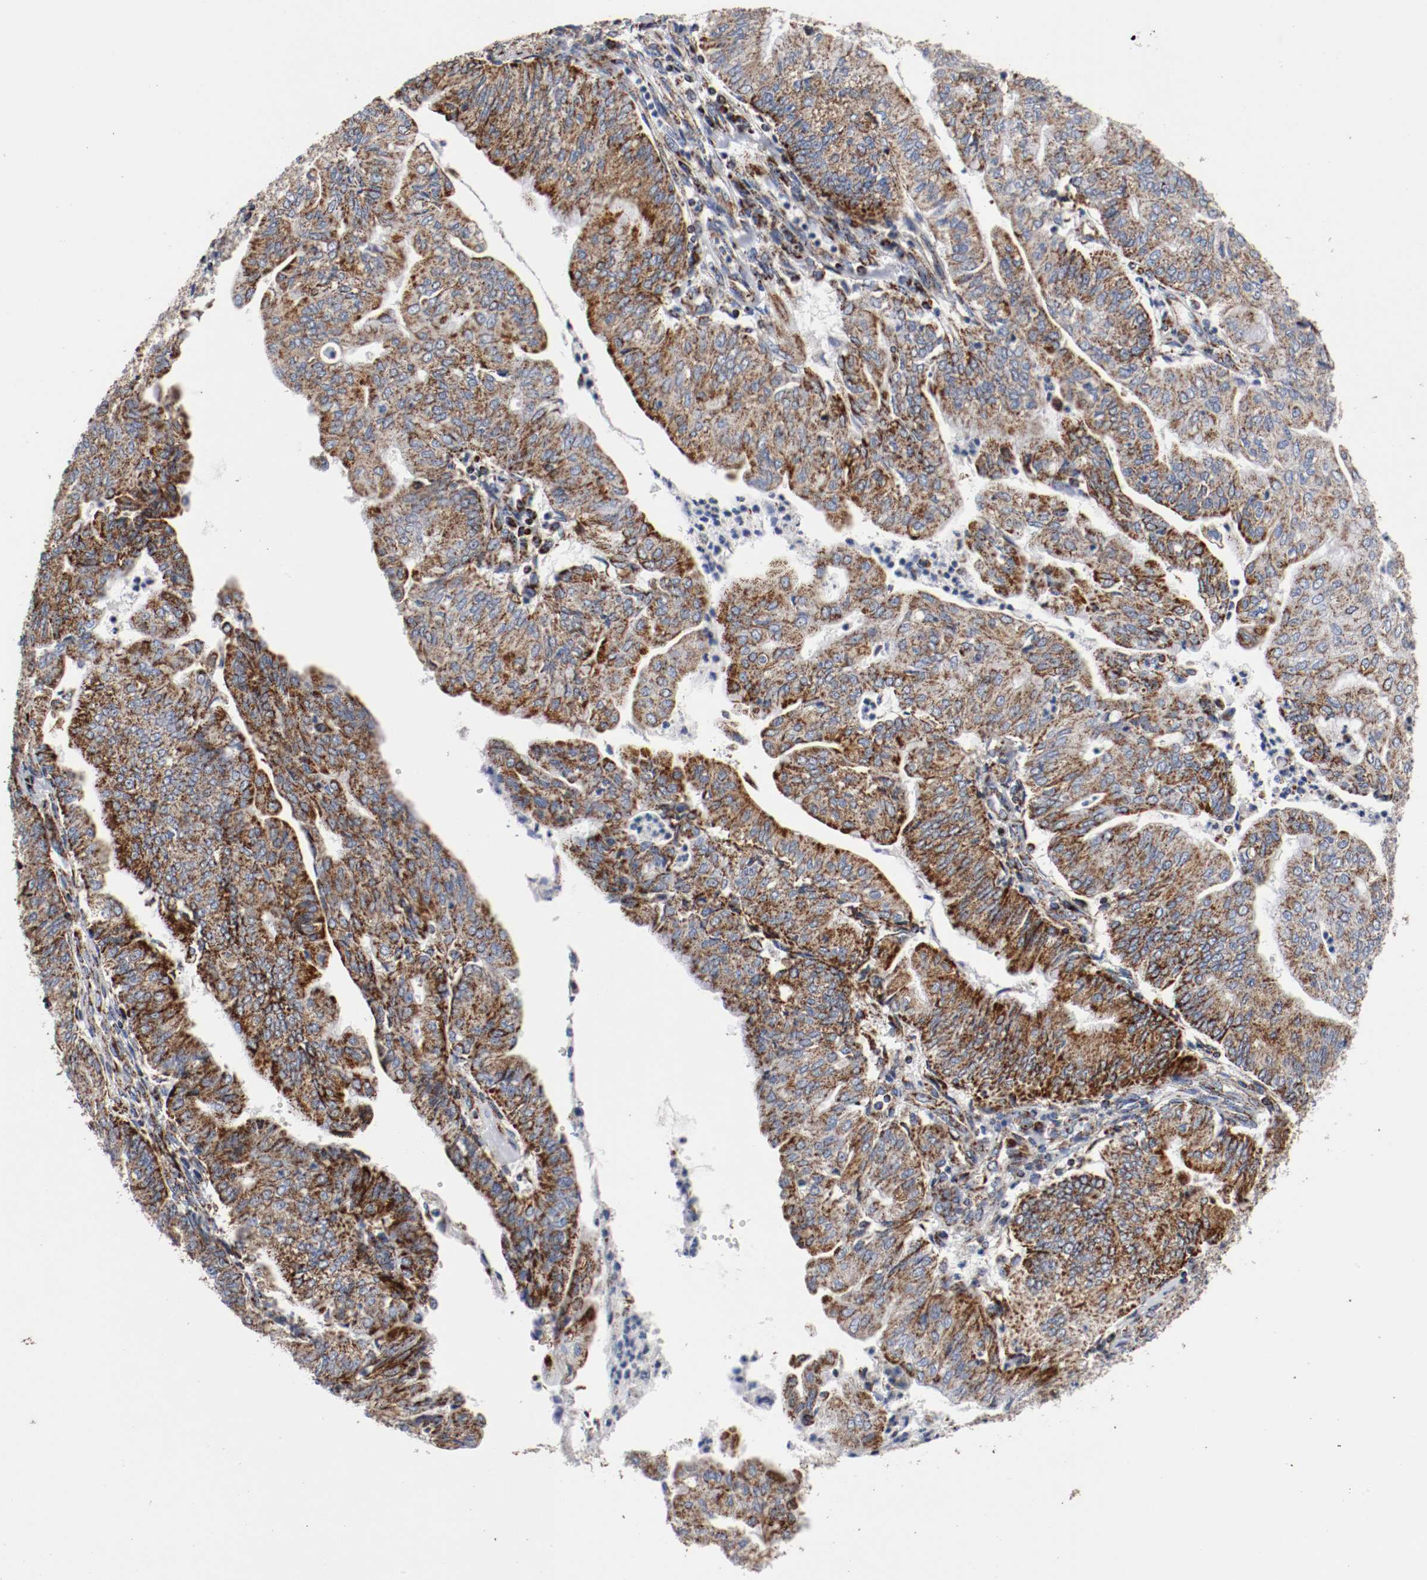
{"staining": {"intensity": "strong", "quantity": ">75%", "location": "cytoplasmic/membranous"}, "tissue": "endometrial cancer", "cell_type": "Tumor cells", "image_type": "cancer", "snomed": [{"axis": "morphology", "description": "Adenocarcinoma, NOS"}, {"axis": "topography", "description": "Endometrium"}], "caption": "Adenocarcinoma (endometrial) tissue exhibits strong cytoplasmic/membranous positivity in approximately >75% of tumor cells, visualized by immunohistochemistry. (DAB (3,3'-diaminobenzidine) = brown stain, brightfield microscopy at high magnification).", "gene": "TUBD1", "patient": {"sex": "female", "age": 59}}